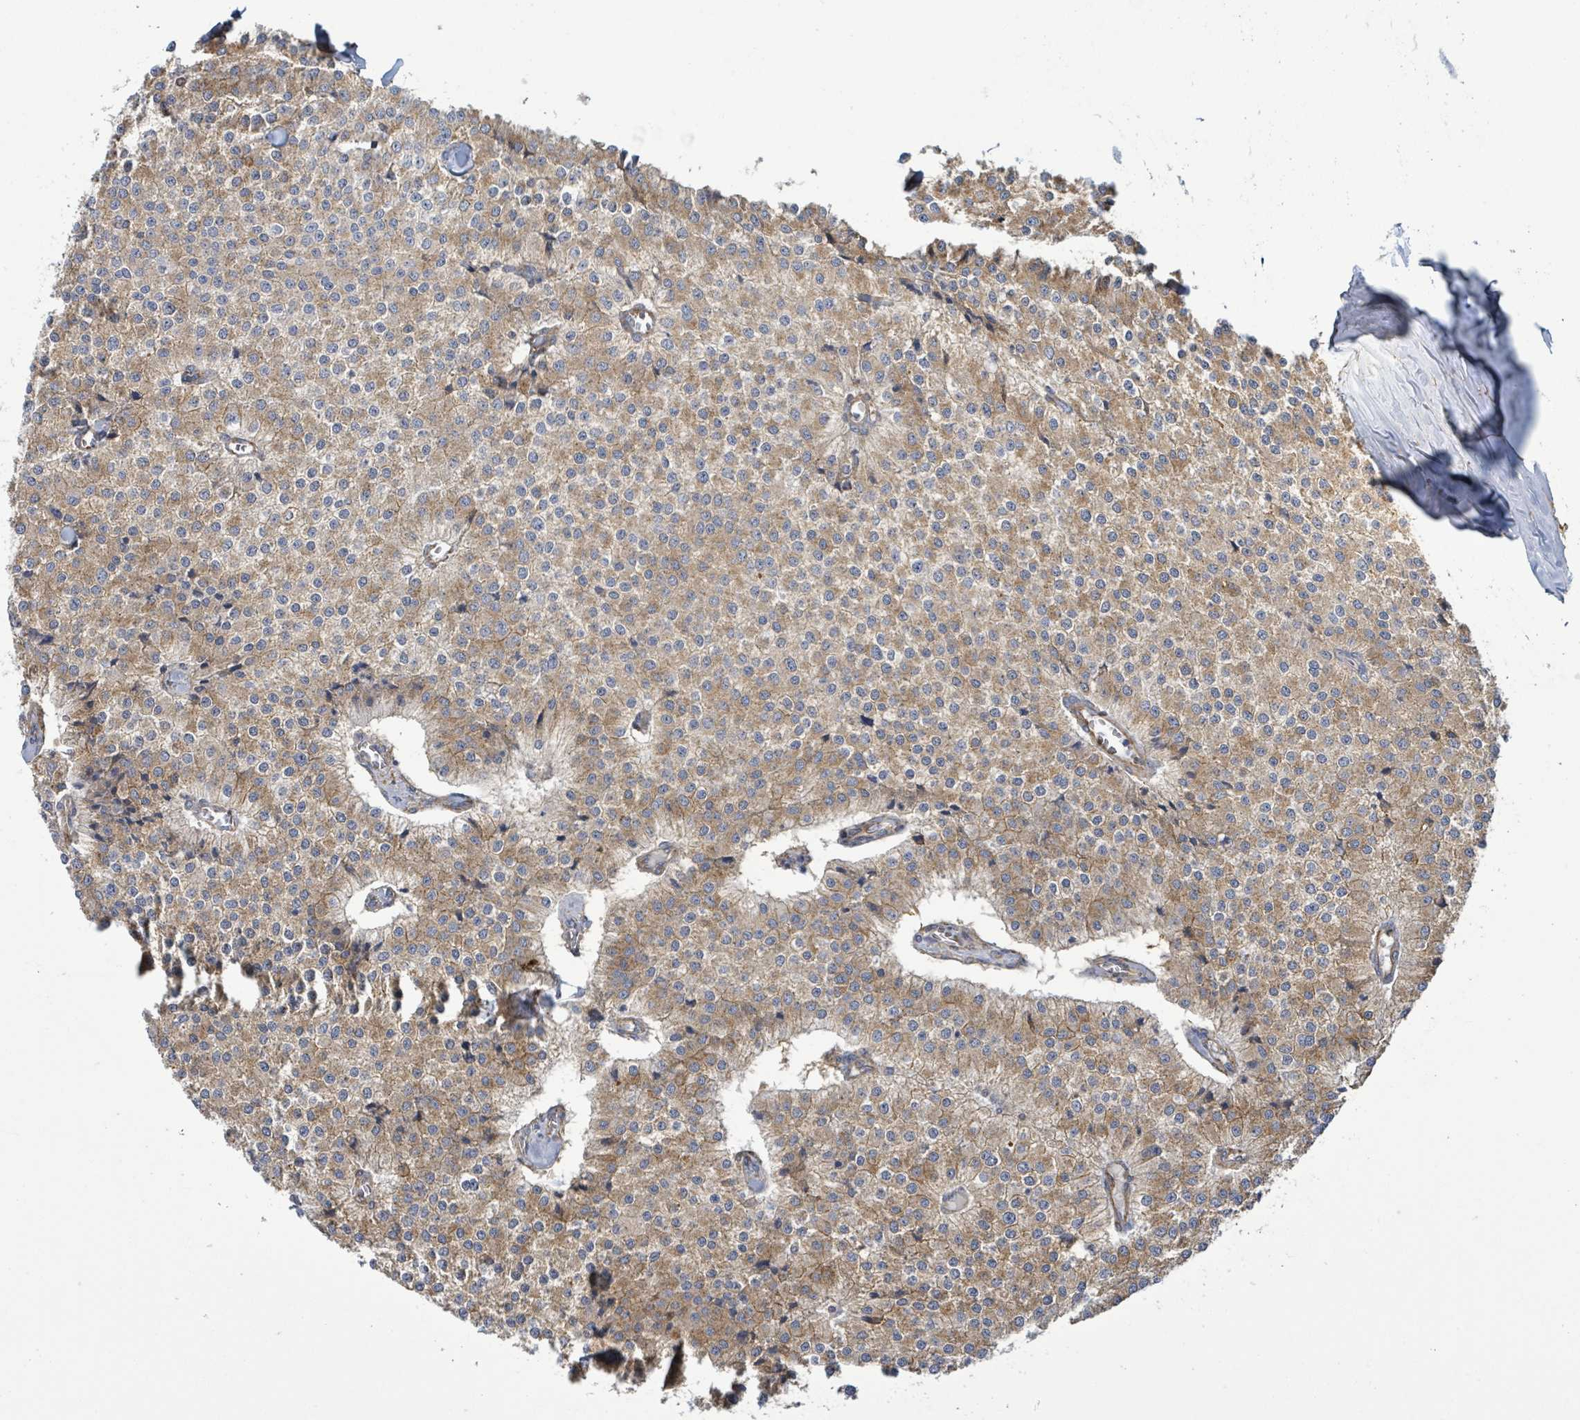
{"staining": {"intensity": "moderate", "quantity": "25%-75%", "location": "cytoplasmic/membranous"}, "tissue": "carcinoid", "cell_type": "Tumor cells", "image_type": "cancer", "snomed": [{"axis": "morphology", "description": "Carcinoid, malignant, NOS"}, {"axis": "topography", "description": "Colon"}], "caption": "DAB immunohistochemical staining of human carcinoid displays moderate cytoplasmic/membranous protein staining in approximately 25%-75% of tumor cells.", "gene": "EGFL7", "patient": {"sex": "female", "age": 52}}